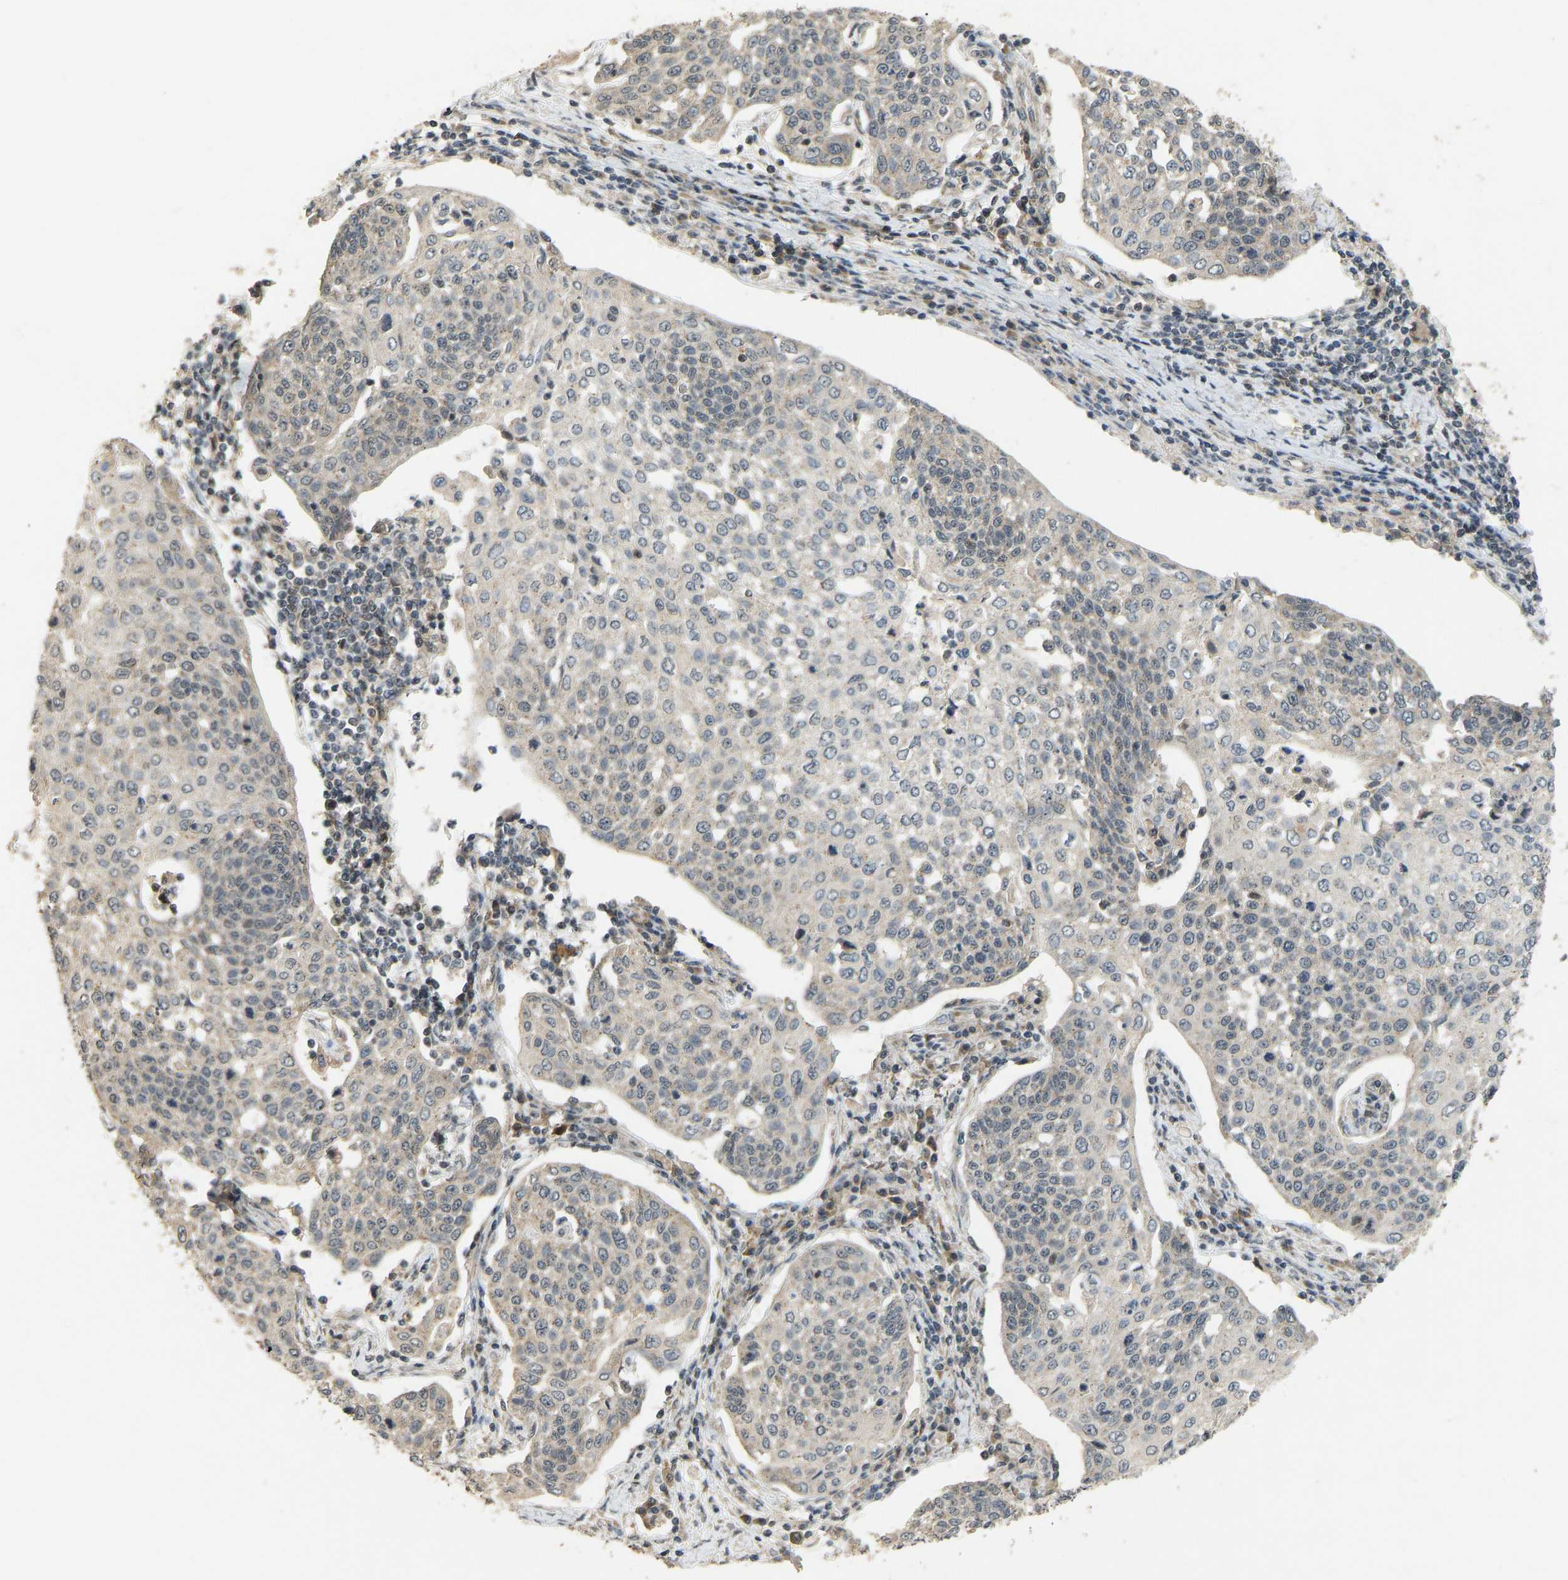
{"staining": {"intensity": "negative", "quantity": "none", "location": "none"}, "tissue": "cervical cancer", "cell_type": "Tumor cells", "image_type": "cancer", "snomed": [{"axis": "morphology", "description": "Squamous cell carcinoma, NOS"}, {"axis": "topography", "description": "Cervix"}], "caption": "Squamous cell carcinoma (cervical) was stained to show a protein in brown. There is no significant expression in tumor cells.", "gene": "ACADS", "patient": {"sex": "female", "age": 34}}